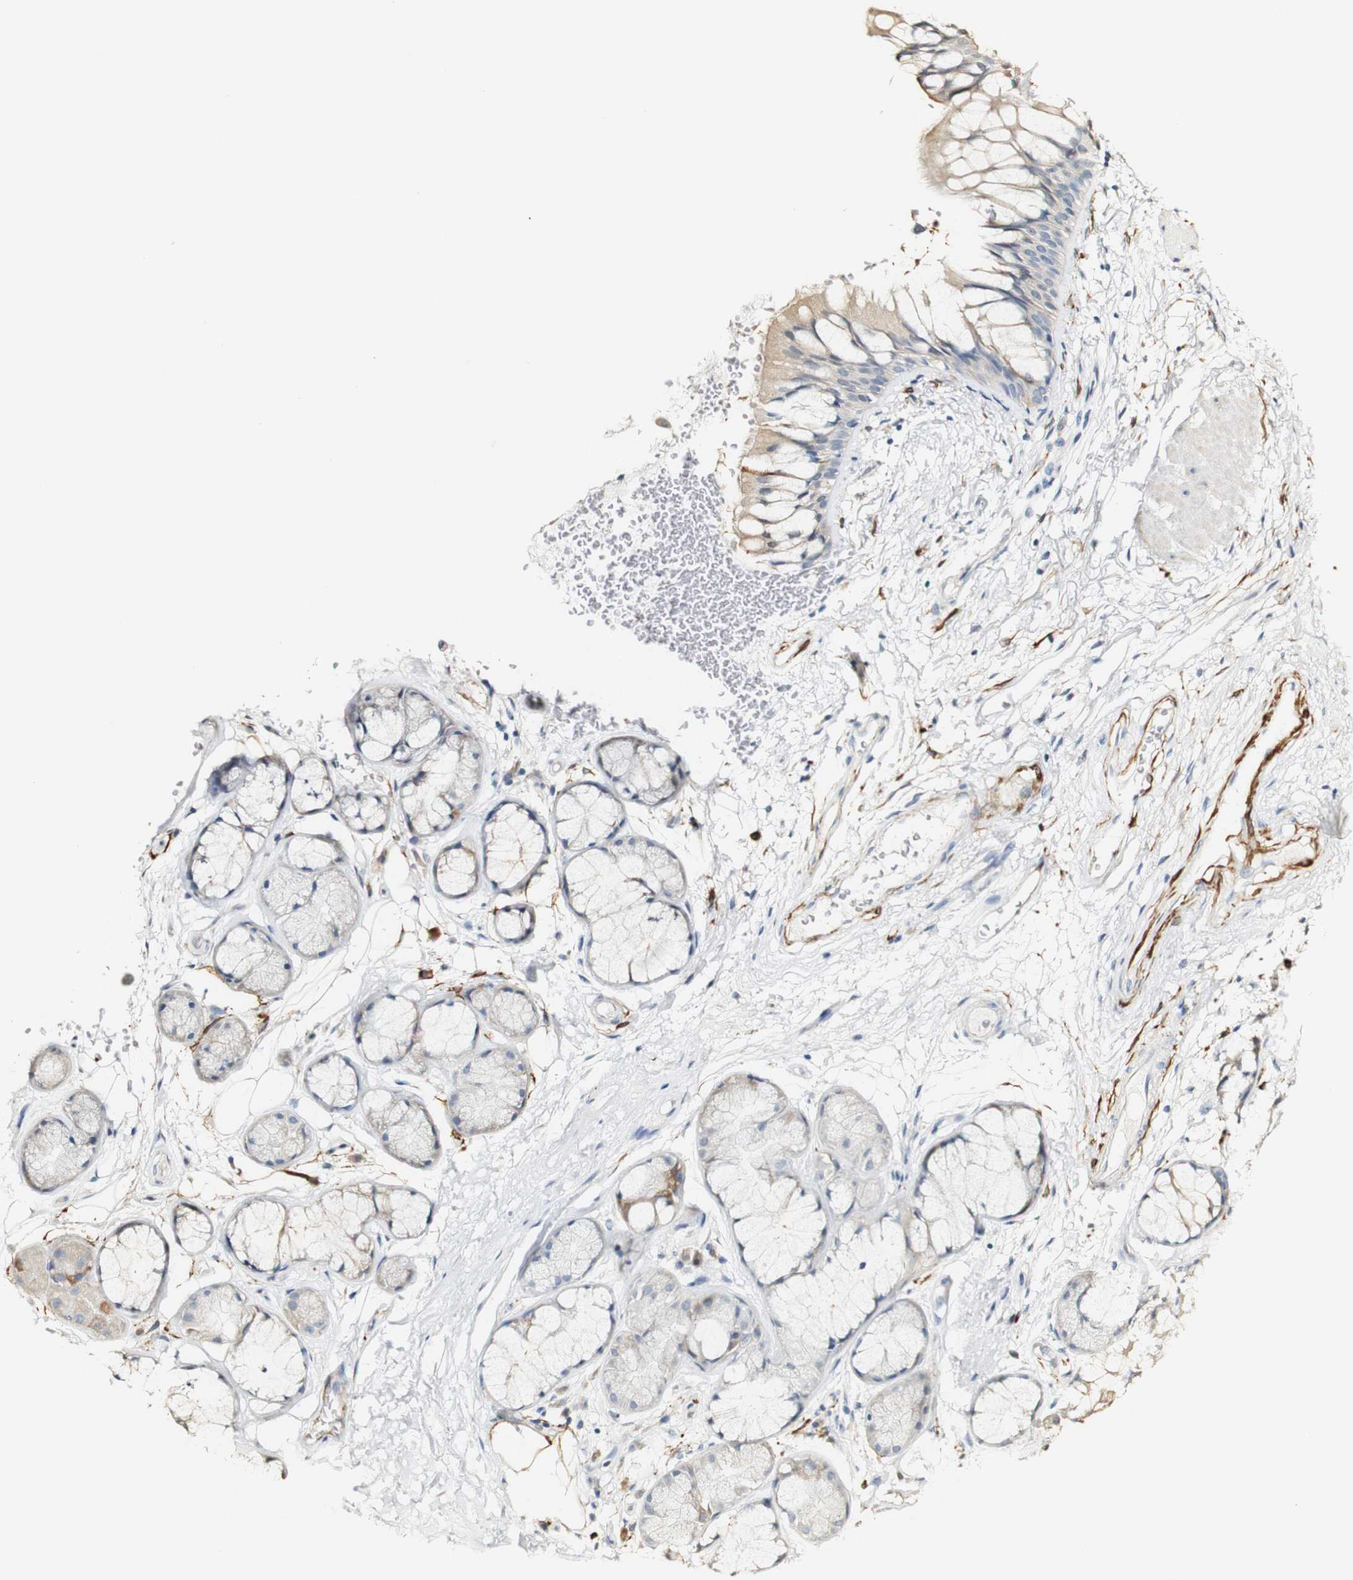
{"staining": {"intensity": "strong", "quantity": "<25%", "location": "cytoplasmic/membranous"}, "tissue": "bronchus", "cell_type": "Respiratory epithelial cells", "image_type": "normal", "snomed": [{"axis": "morphology", "description": "Normal tissue, NOS"}, {"axis": "topography", "description": "Bronchus"}], "caption": "Strong cytoplasmic/membranous protein positivity is seen in about <25% of respiratory epithelial cells in bronchus.", "gene": "FMO3", "patient": {"sex": "male", "age": 66}}